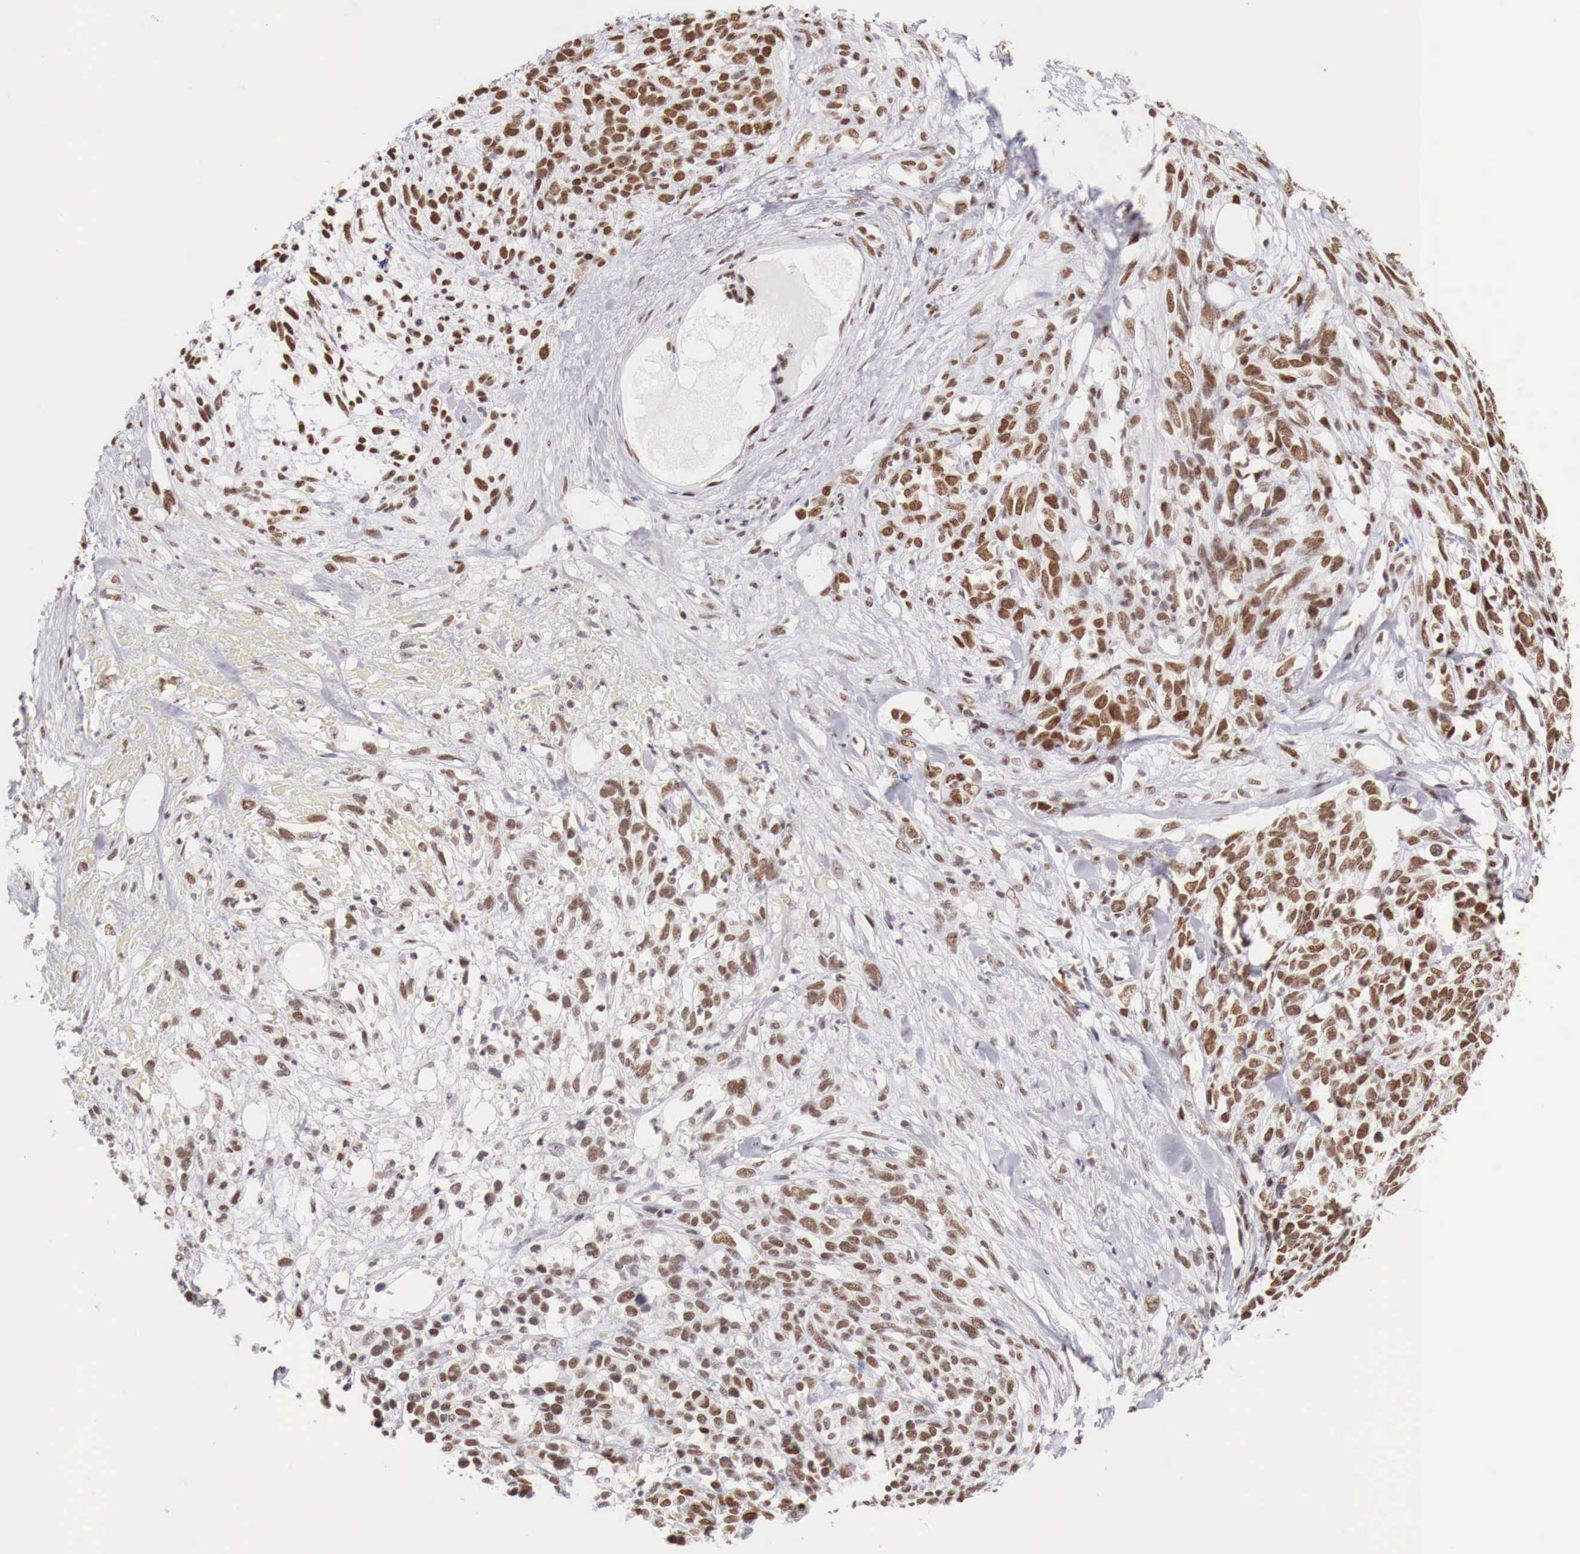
{"staining": {"intensity": "moderate", "quantity": "25%-75%", "location": "nuclear"}, "tissue": "melanoma", "cell_type": "Tumor cells", "image_type": "cancer", "snomed": [{"axis": "morphology", "description": "Malignant melanoma, NOS"}, {"axis": "topography", "description": "Skin"}], "caption": "DAB immunohistochemical staining of melanoma exhibits moderate nuclear protein expression in about 25%-75% of tumor cells.", "gene": "PHF14", "patient": {"sex": "female", "age": 85}}